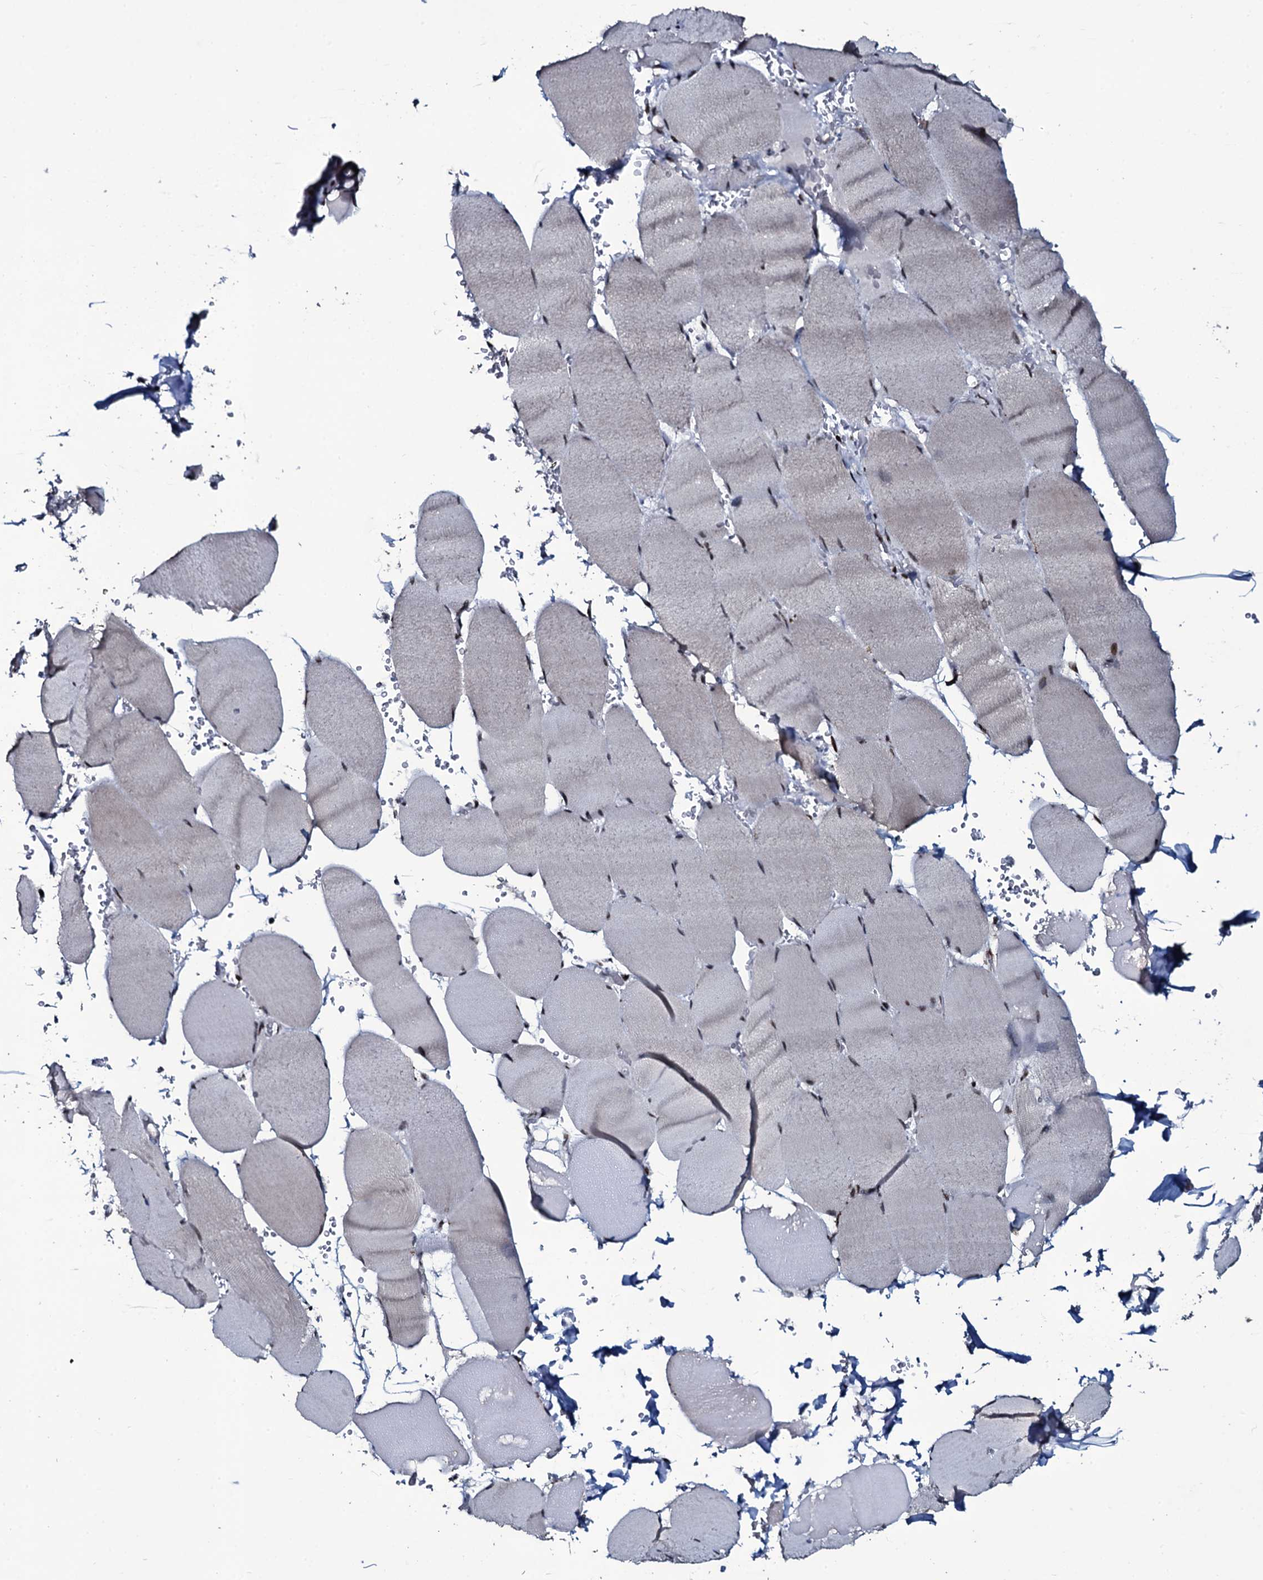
{"staining": {"intensity": "weak", "quantity": "<25%", "location": "nuclear"}, "tissue": "skeletal muscle", "cell_type": "Myocytes", "image_type": "normal", "snomed": [{"axis": "morphology", "description": "Normal tissue, NOS"}, {"axis": "topography", "description": "Skeletal muscle"}, {"axis": "topography", "description": "Head-Neck"}], "caption": "Photomicrograph shows no significant protein expression in myocytes of normal skeletal muscle. (IHC, brightfield microscopy, high magnification).", "gene": "ZMIZ2", "patient": {"sex": "male", "age": 66}}